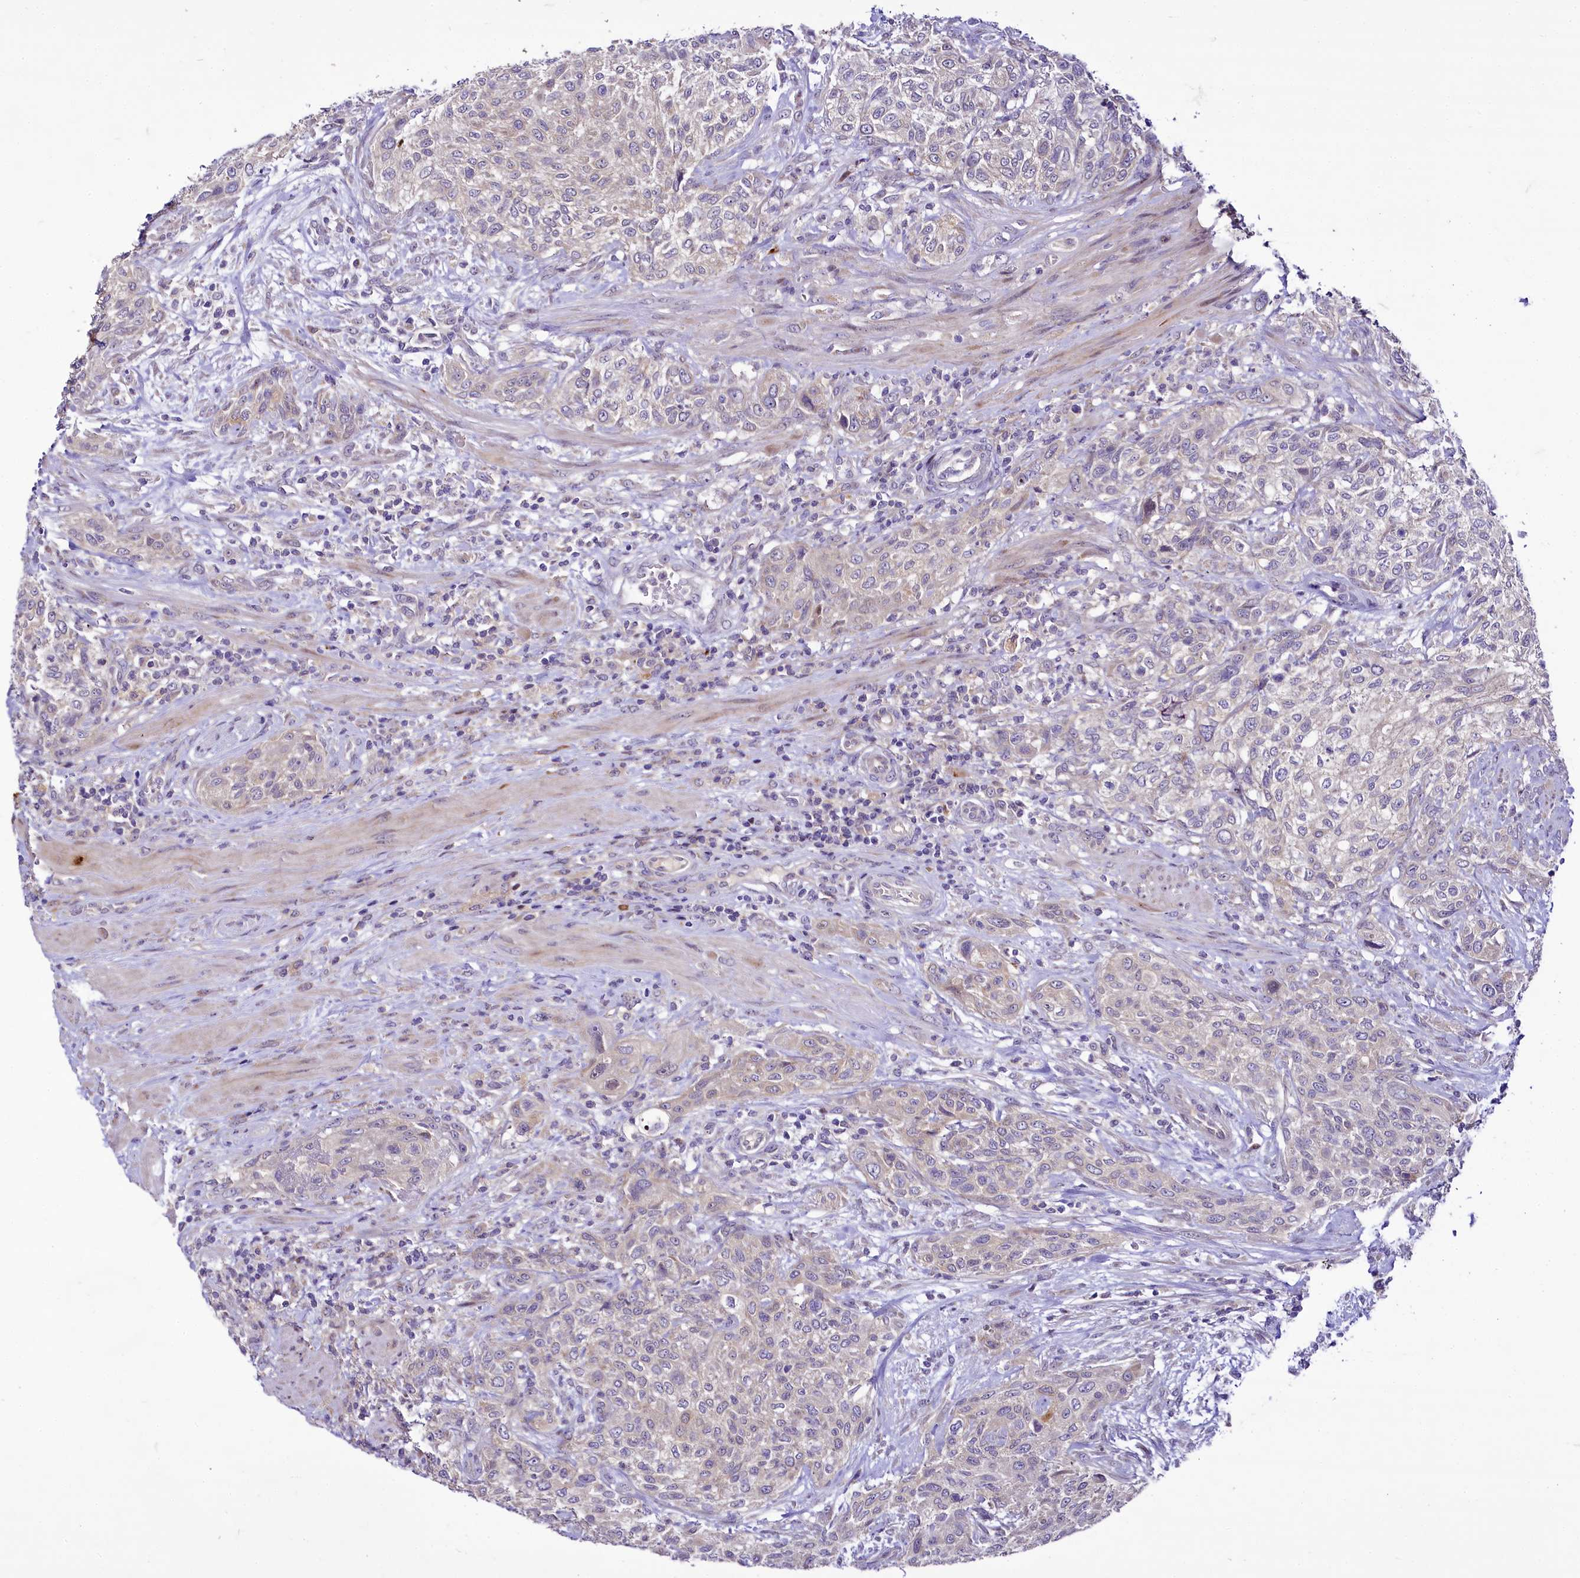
{"staining": {"intensity": "weak", "quantity": "<25%", "location": "cytoplasmic/membranous"}, "tissue": "urothelial cancer", "cell_type": "Tumor cells", "image_type": "cancer", "snomed": [{"axis": "morphology", "description": "Normal tissue, NOS"}, {"axis": "morphology", "description": "Urothelial carcinoma, NOS"}, {"axis": "topography", "description": "Urinary bladder"}, {"axis": "topography", "description": "Peripheral nerve tissue"}], "caption": "IHC image of transitional cell carcinoma stained for a protein (brown), which reveals no positivity in tumor cells. (Stains: DAB (3,3'-diaminobenzidine) immunohistochemistry with hematoxylin counter stain, Microscopy: brightfield microscopy at high magnification).", "gene": "ZC3H12C", "patient": {"sex": "male", "age": 35}}